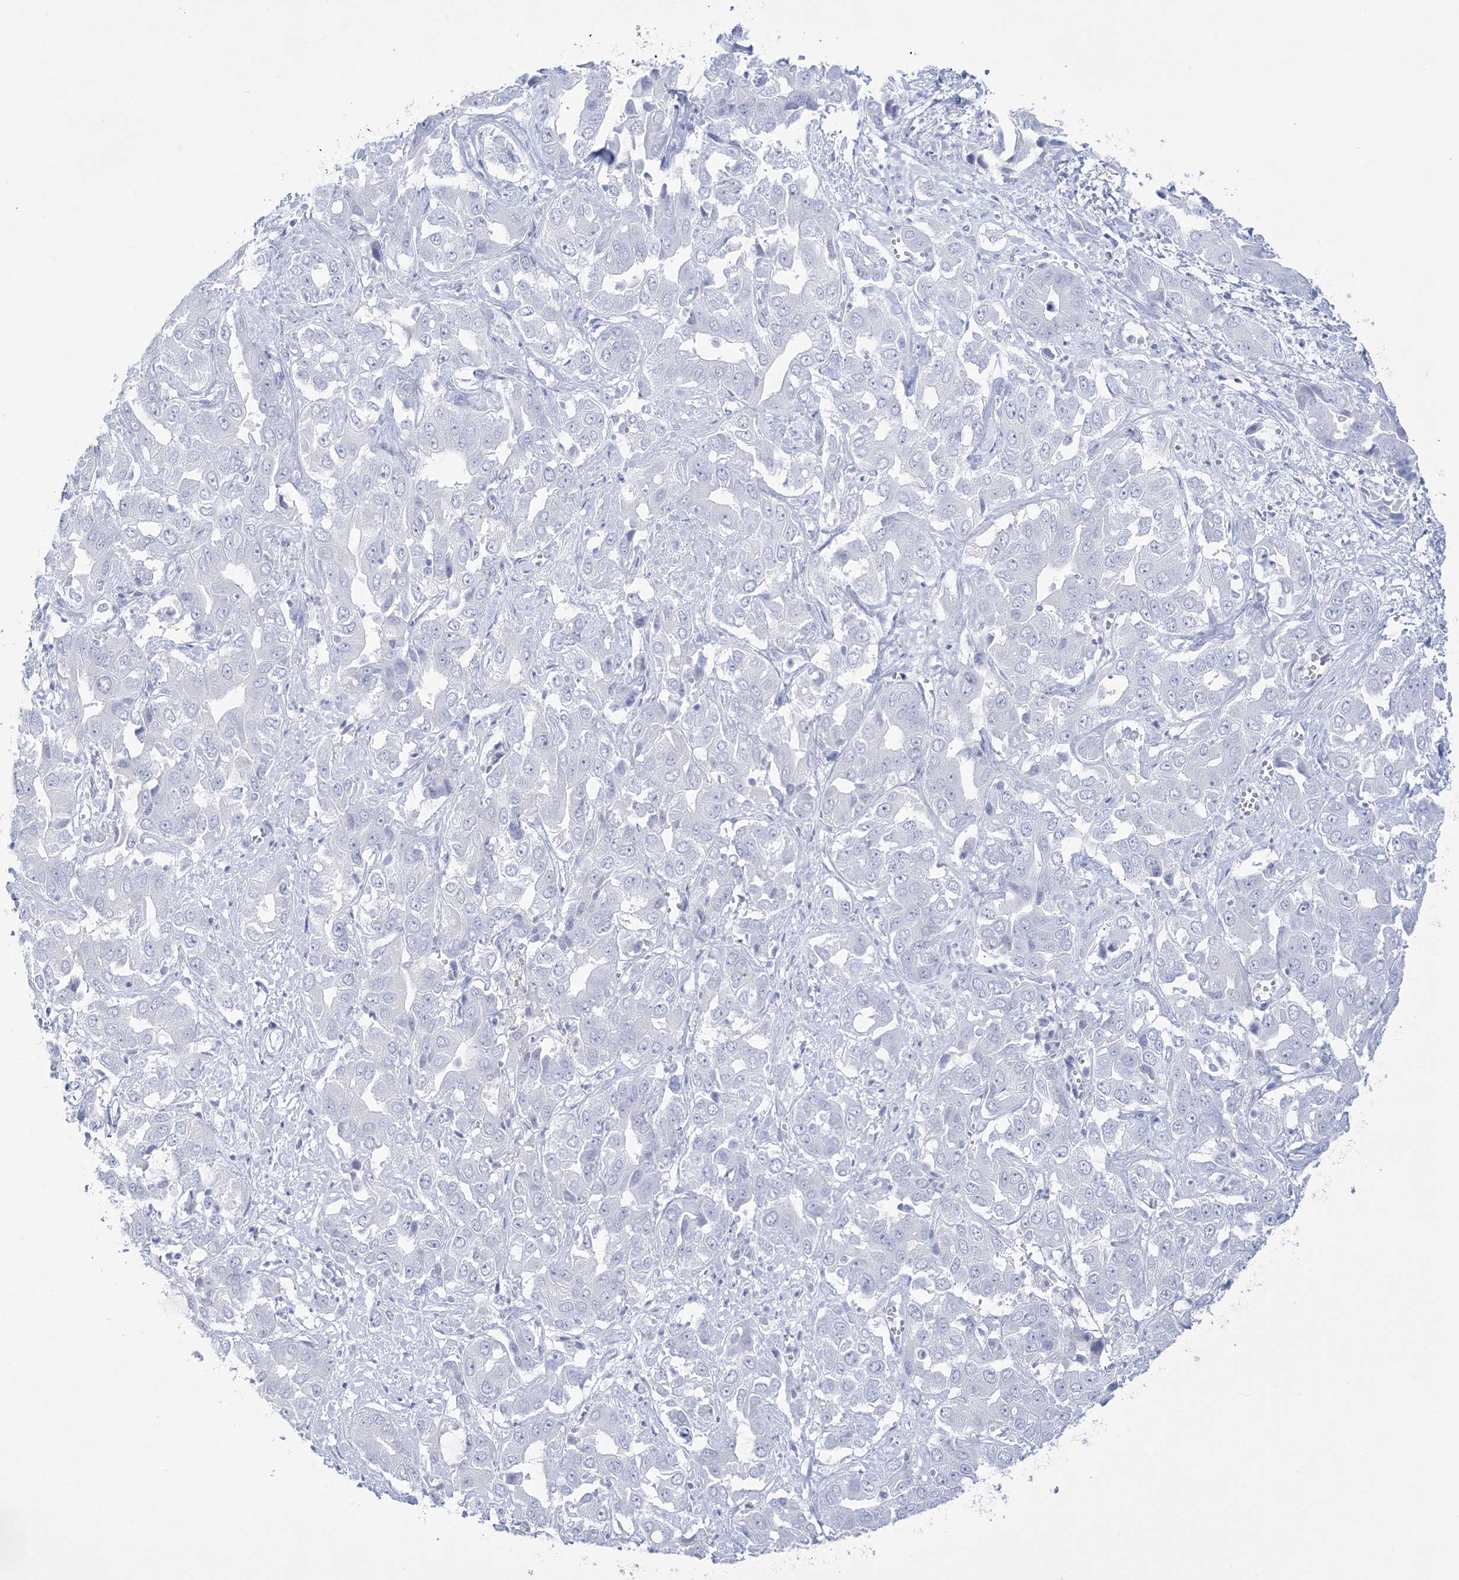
{"staining": {"intensity": "negative", "quantity": "none", "location": "none"}, "tissue": "liver cancer", "cell_type": "Tumor cells", "image_type": "cancer", "snomed": [{"axis": "morphology", "description": "Cholangiocarcinoma"}, {"axis": "topography", "description": "Liver"}], "caption": "Immunohistochemistry histopathology image of human liver cancer (cholangiocarcinoma) stained for a protein (brown), which shows no staining in tumor cells.", "gene": "RBP2", "patient": {"sex": "female", "age": 52}}